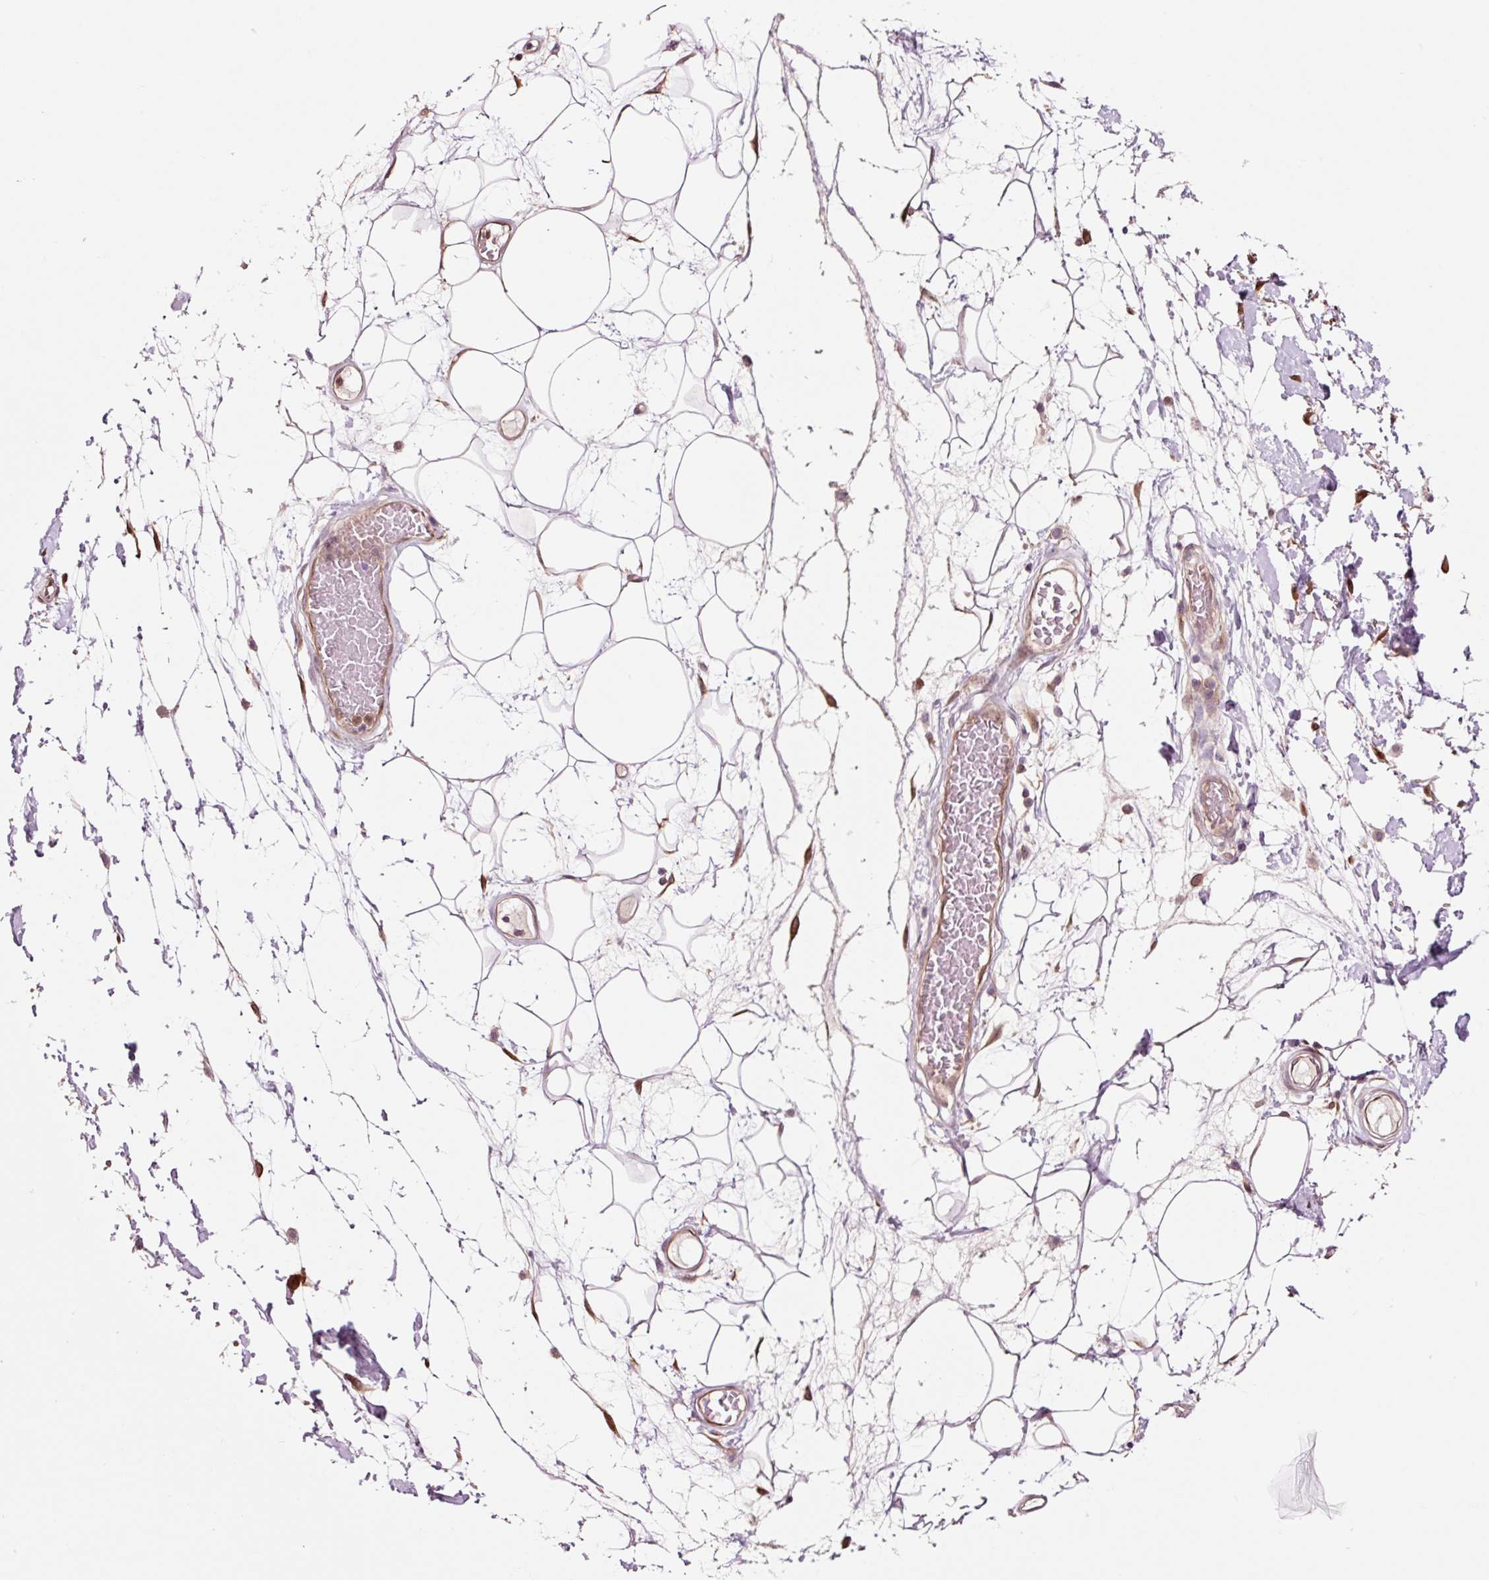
{"staining": {"intensity": "negative", "quantity": "none", "location": "none"}, "tissue": "adipose tissue", "cell_type": "Adipocytes", "image_type": "normal", "snomed": [{"axis": "morphology", "description": "Normal tissue, NOS"}, {"axis": "topography", "description": "Vulva"}, {"axis": "topography", "description": "Peripheral nerve tissue"}], "caption": "Protein analysis of normal adipose tissue displays no significant positivity in adipocytes.", "gene": "FBXL14", "patient": {"sex": "female", "age": 68}}